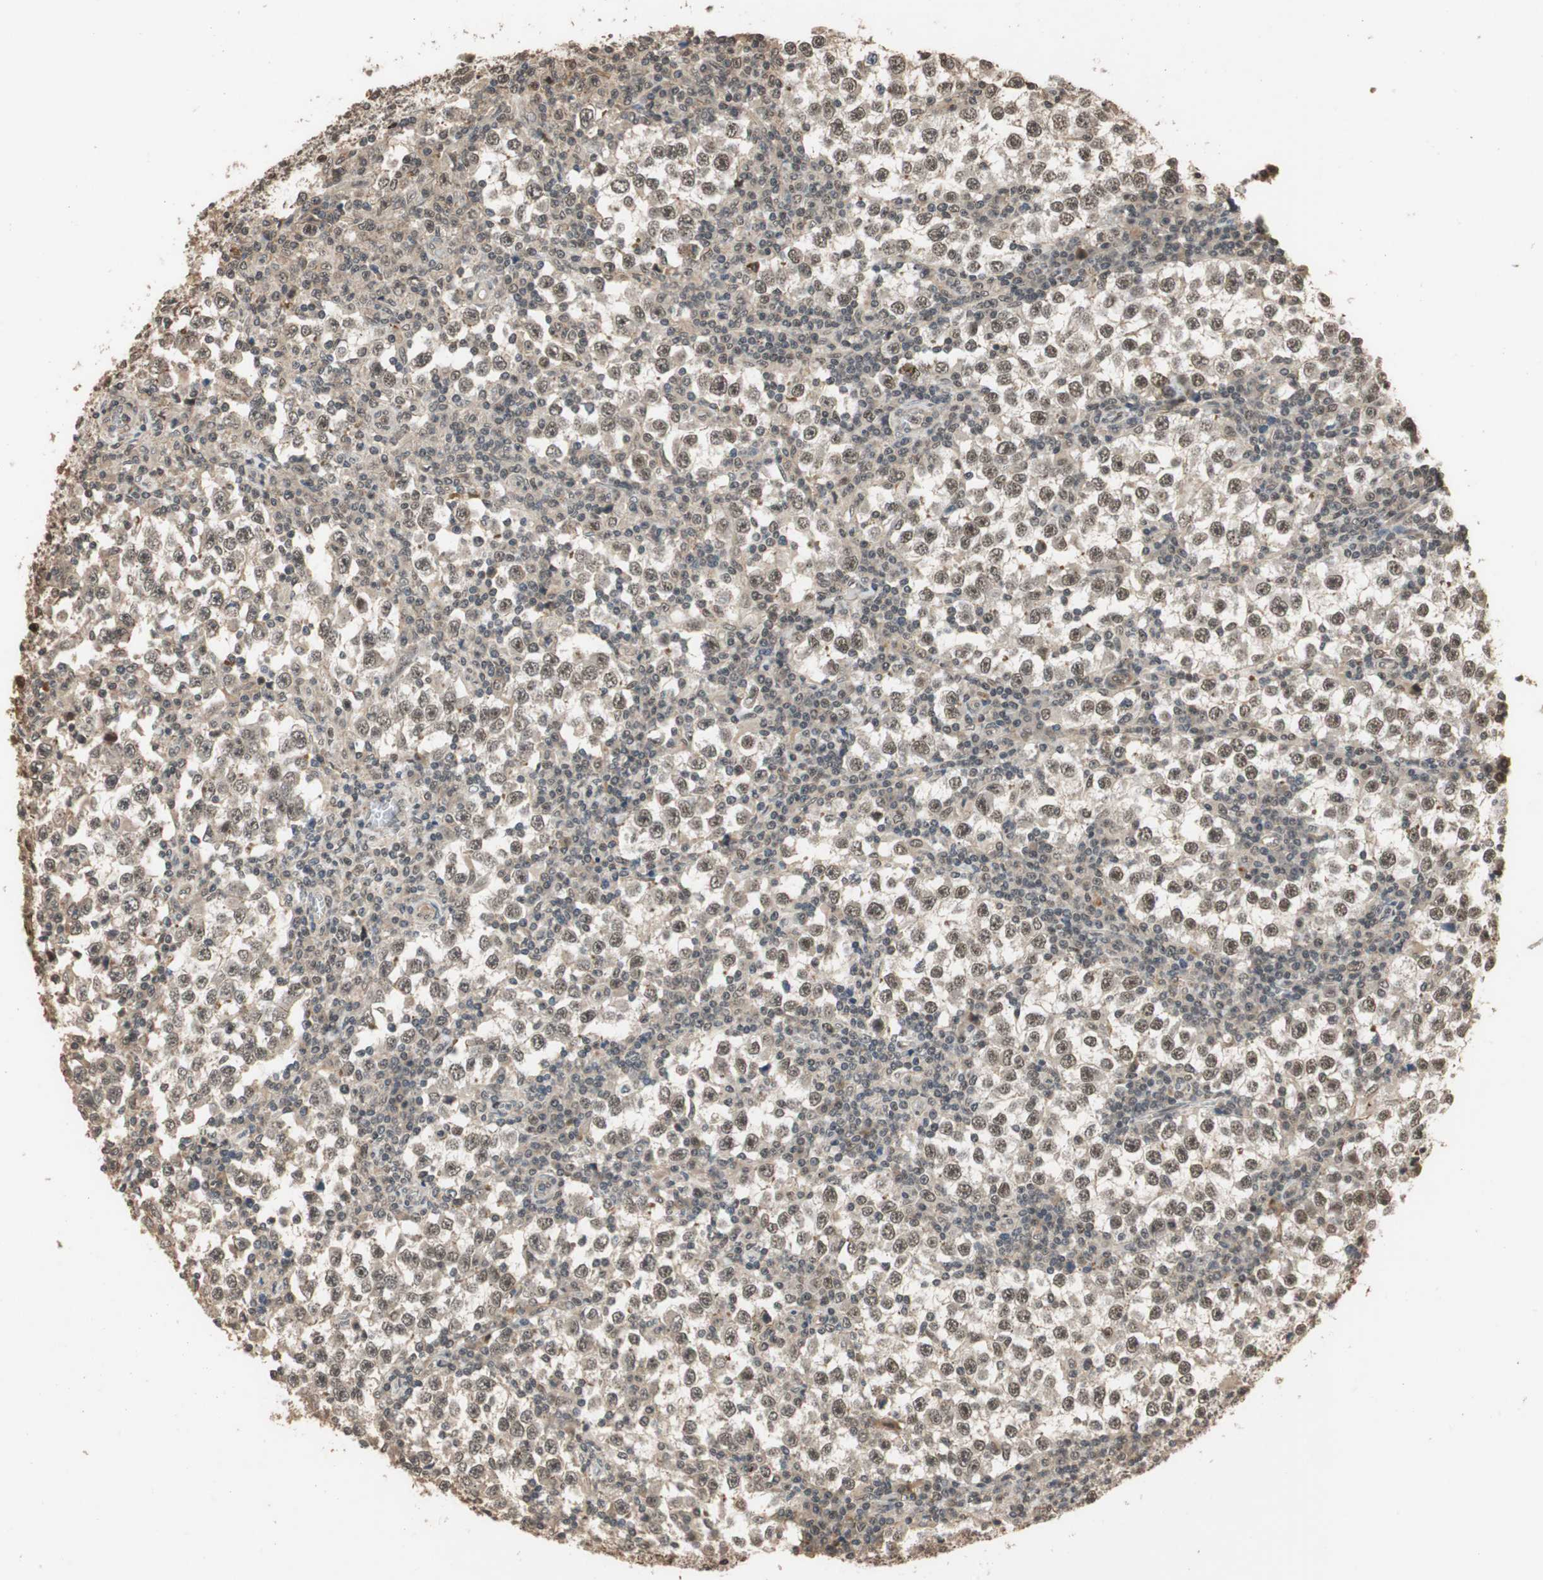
{"staining": {"intensity": "moderate", "quantity": ">75%", "location": "nuclear"}, "tissue": "testis cancer", "cell_type": "Tumor cells", "image_type": "cancer", "snomed": [{"axis": "morphology", "description": "Seminoma, NOS"}, {"axis": "topography", "description": "Testis"}], "caption": "The image displays a brown stain indicating the presence of a protein in the nuclear of tumor cells in testis cancer (seminoma).", "gene": "CDC5L", "patient": {"sex": "male", "age": 65}}